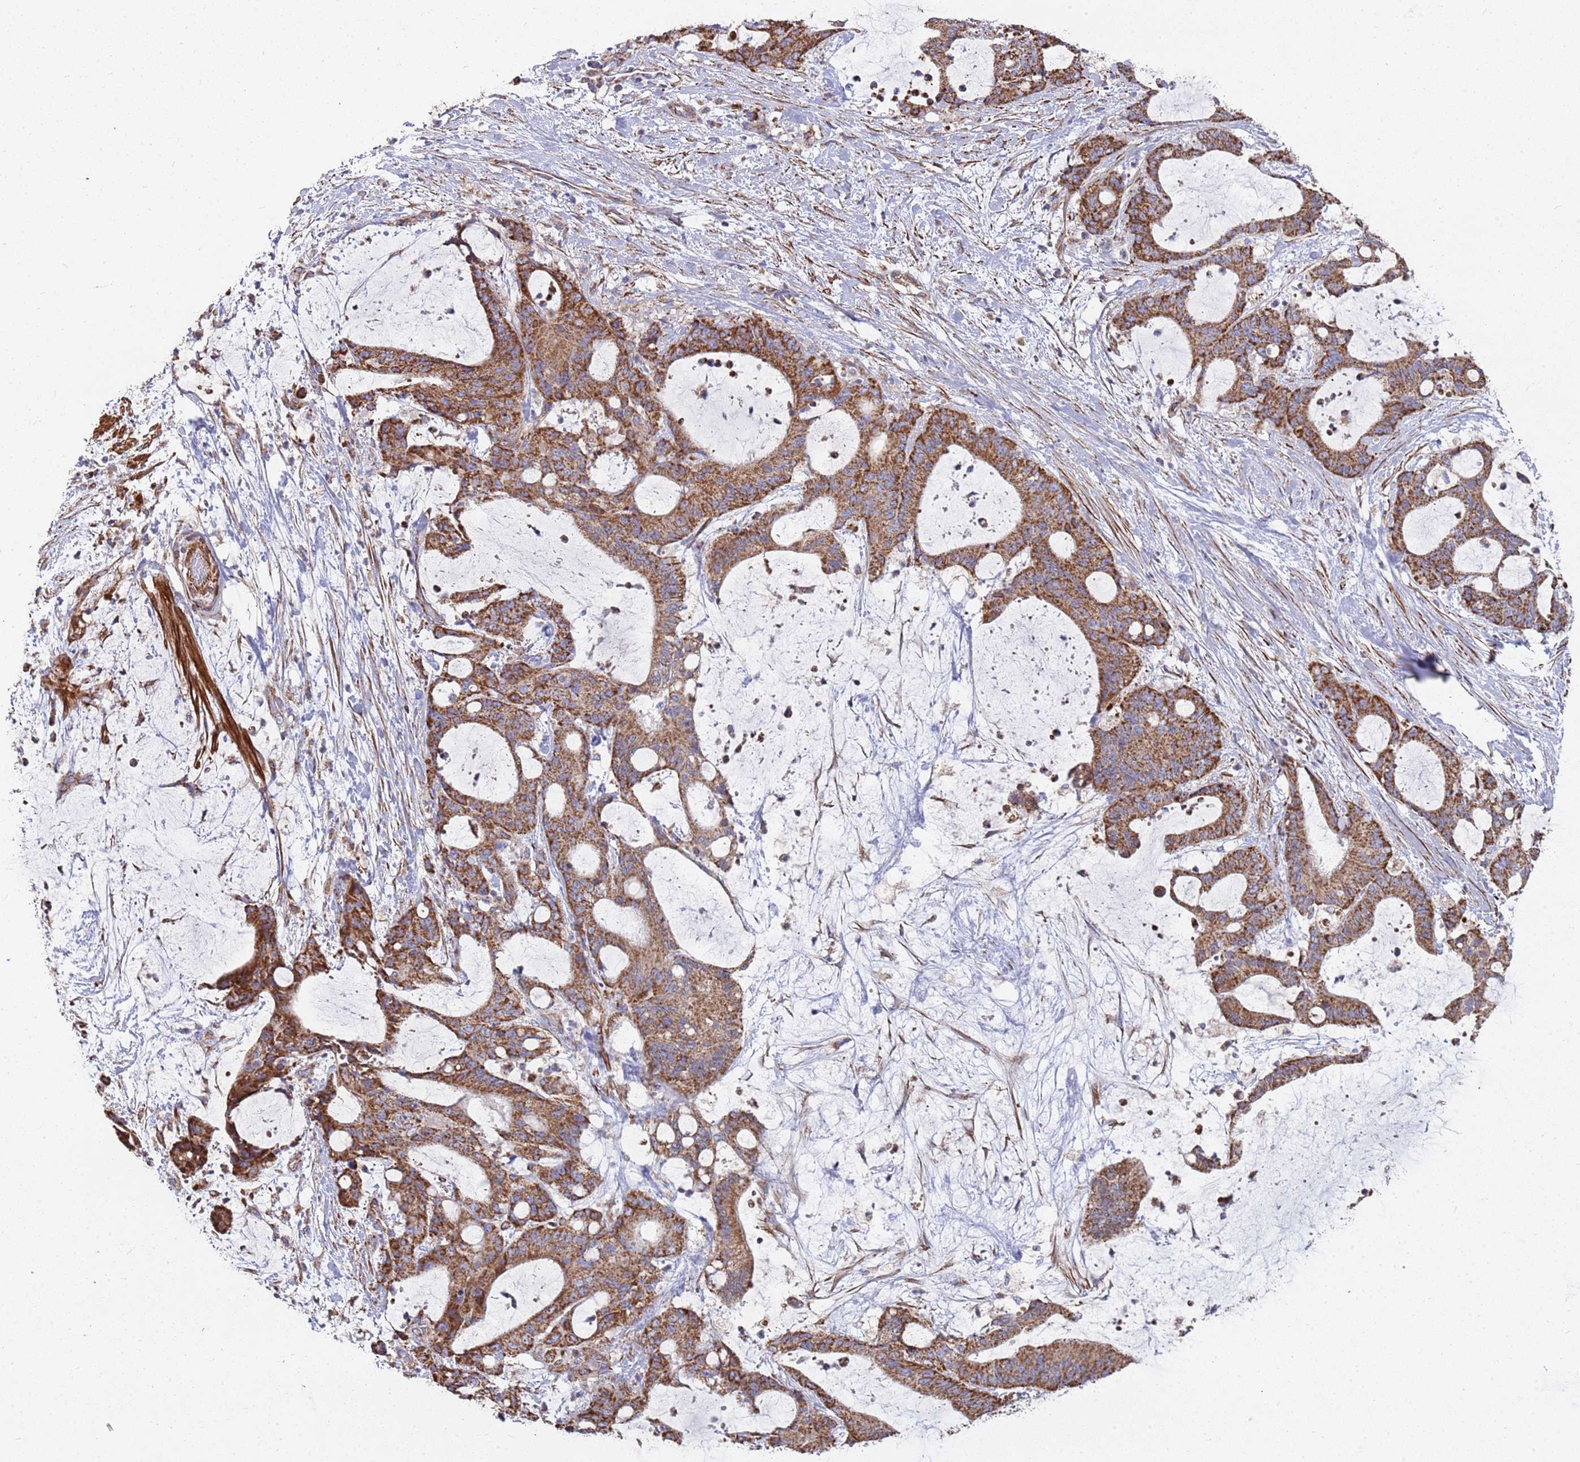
{"staining": {"intensity": "strong", "quantity": ">75%", "location": "cytoplasmic/membranous"}, "tissue": "liver cancer", "cell_type": "Tumor cells", "image_type": "cancer", "snomed": [{"axis": "morphology", "description": "Normal tissue, NOS"}, {"axis": "morphology", "description": "Cholangiocarcinoma"}, {"axis": "topography", "description": "Liver"}, {"axis": "topography", "description": "Peripheral nerve tissue"}], "caption": "DAB (3,3'-diaminobenzidine) immunohistochemical staining of cholangiocarcinoma (liver) reveals strong cytoplasmic/membranous protein positivity in approximately >75% of tumor cells.", "gene": "WDFY3", "patient": {"sex": "female", "age": 73}}